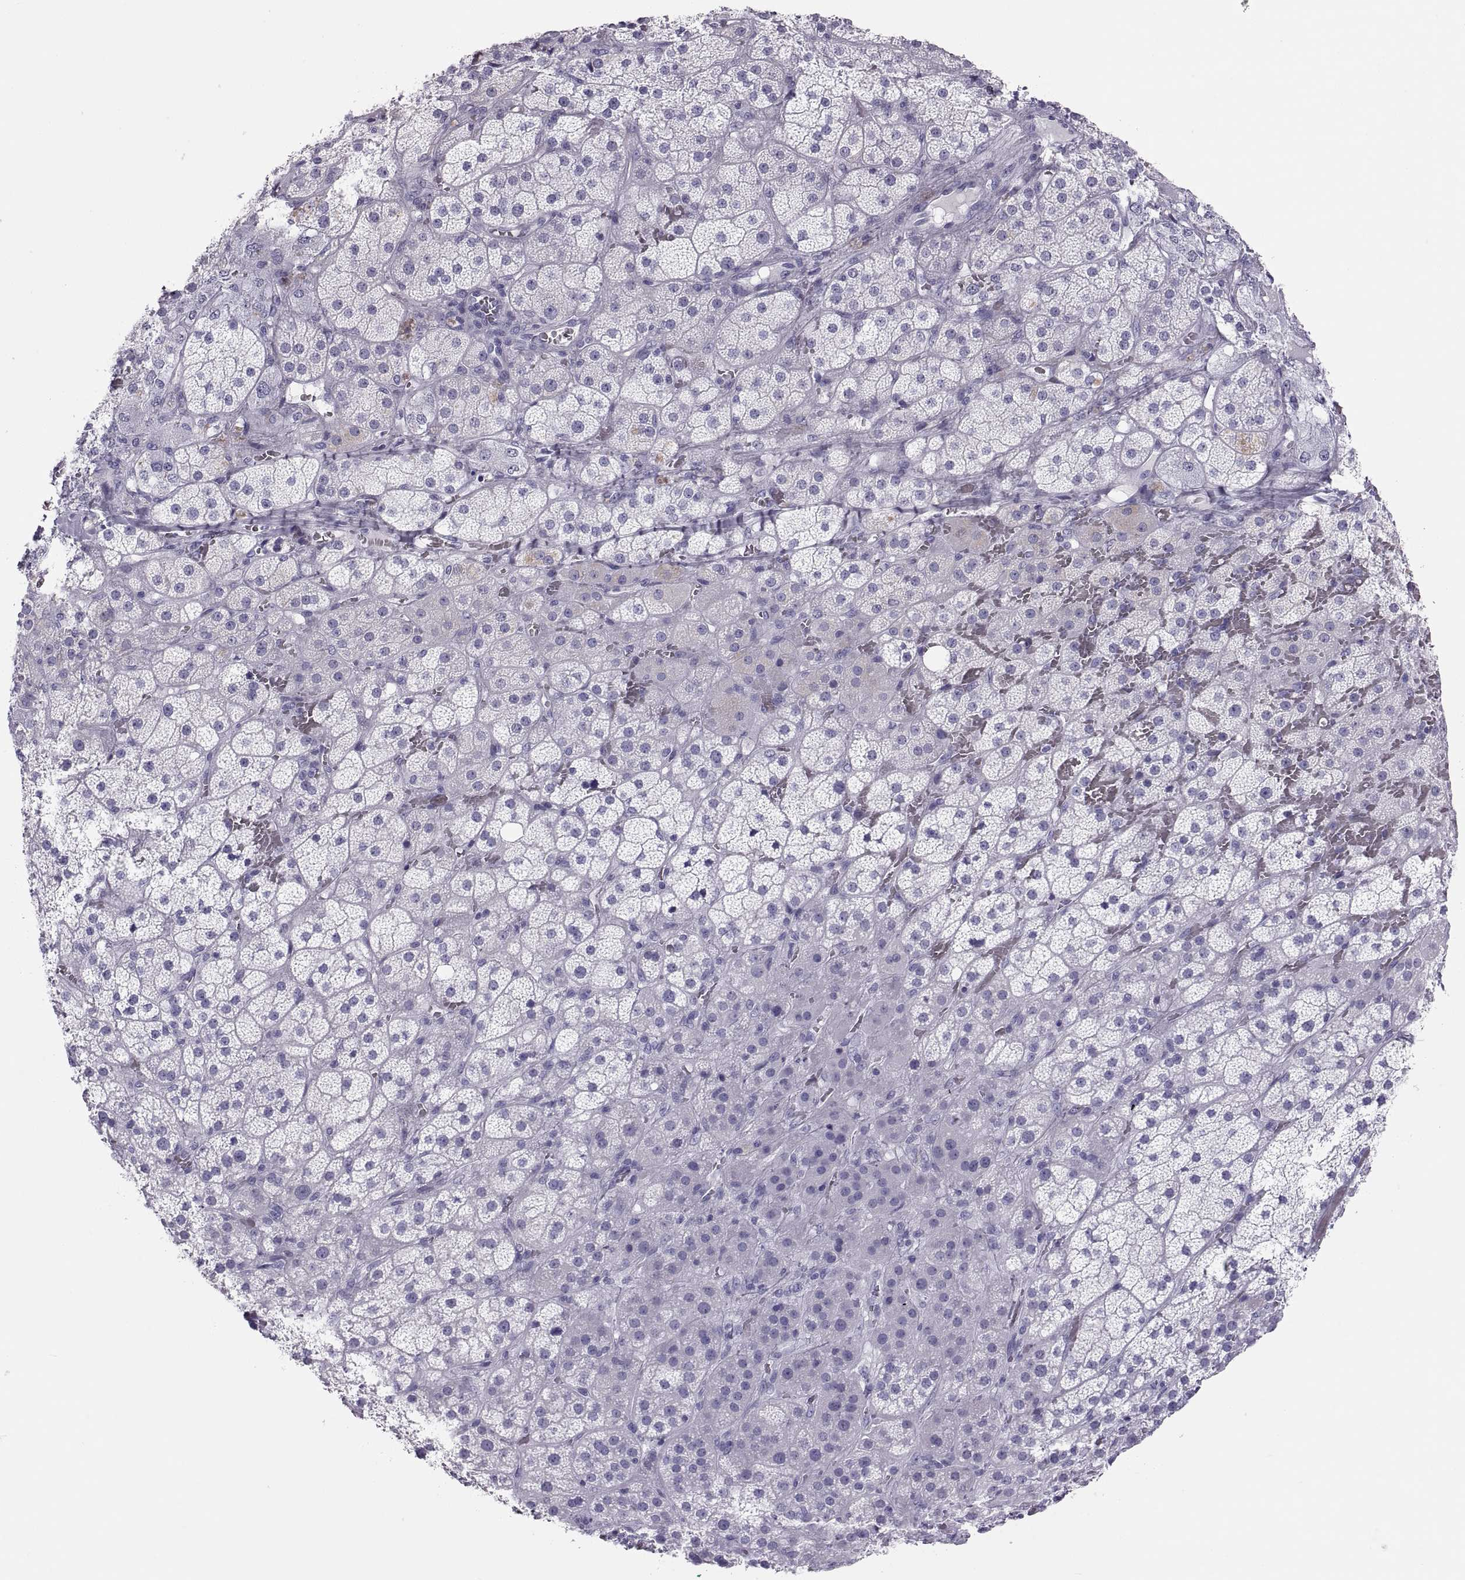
{"staining": {"intensity": "negative", "quantity": "none", "location": "none"}, "tissue": "adrenal gland", "cell_type": "Glandular cells", "image_type": "normal", "snomed": [{"axis": "morphology", "description": "Normal tissue, NOS"}, {"axis": "topography", "description": "Adrenal gland"}], "caption": "An image of adrenal gland stained for a protein reveals no brown staining in glandular cells.", "gene": "SEMG1", "patient": {"sex": "male", "age": 57}}